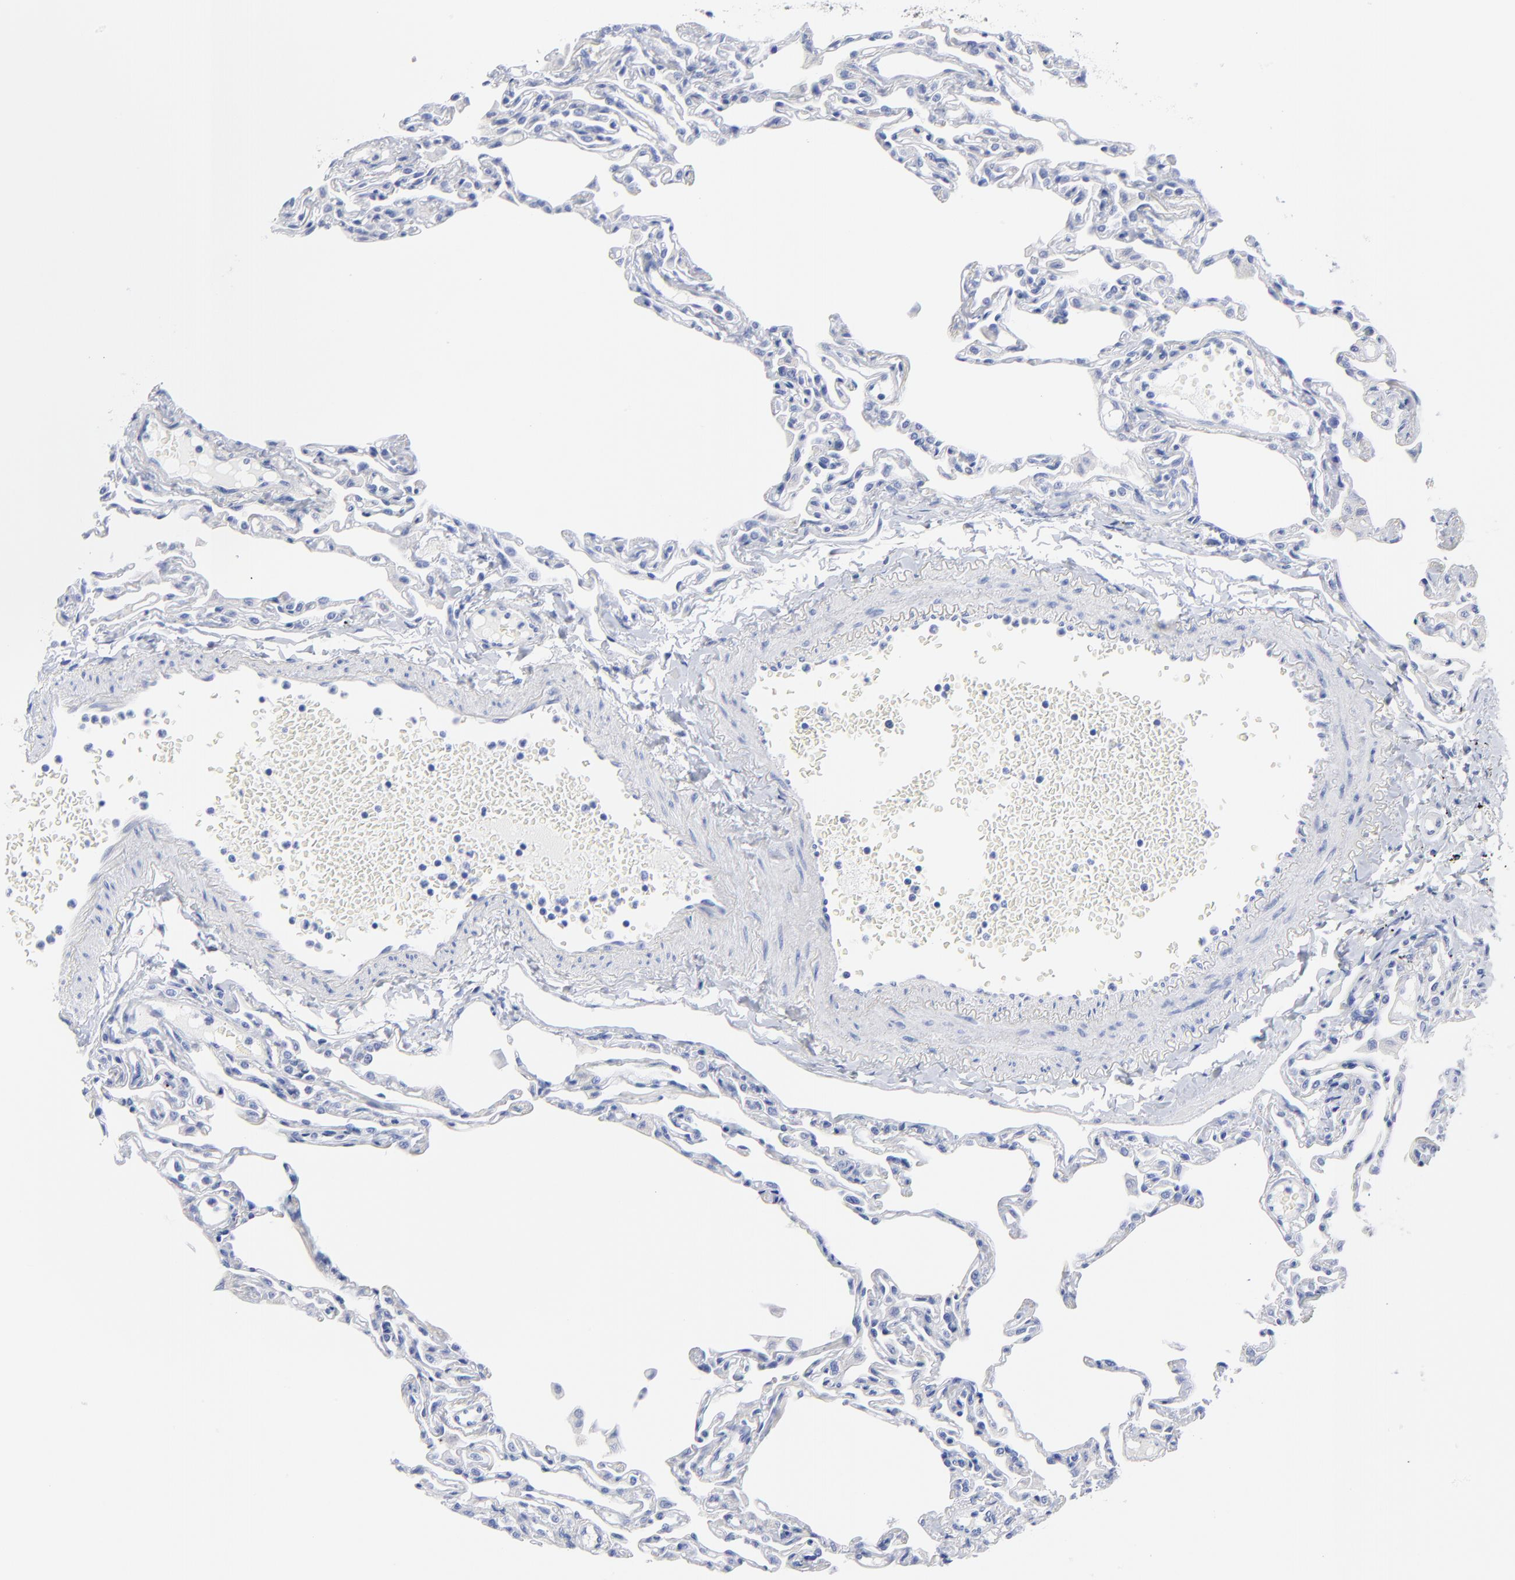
{"staining": {"intensity": "negative", "quantity": "none", "location": "none"}, "tissue": "lung", "cell_type": "Alveolar cells", "image_type": "normal", "snomed": [{"axis": "morphology", "description": "Normal tissue, NOS"}, {"axis": "topography", "description": "Lung"}], "caption": "Immunohistochemistry of unremarkable lung demonstrates no staining in alveolar cells.", "gene": "ACY1", "patient": {"sex": "female", "age": 49}}